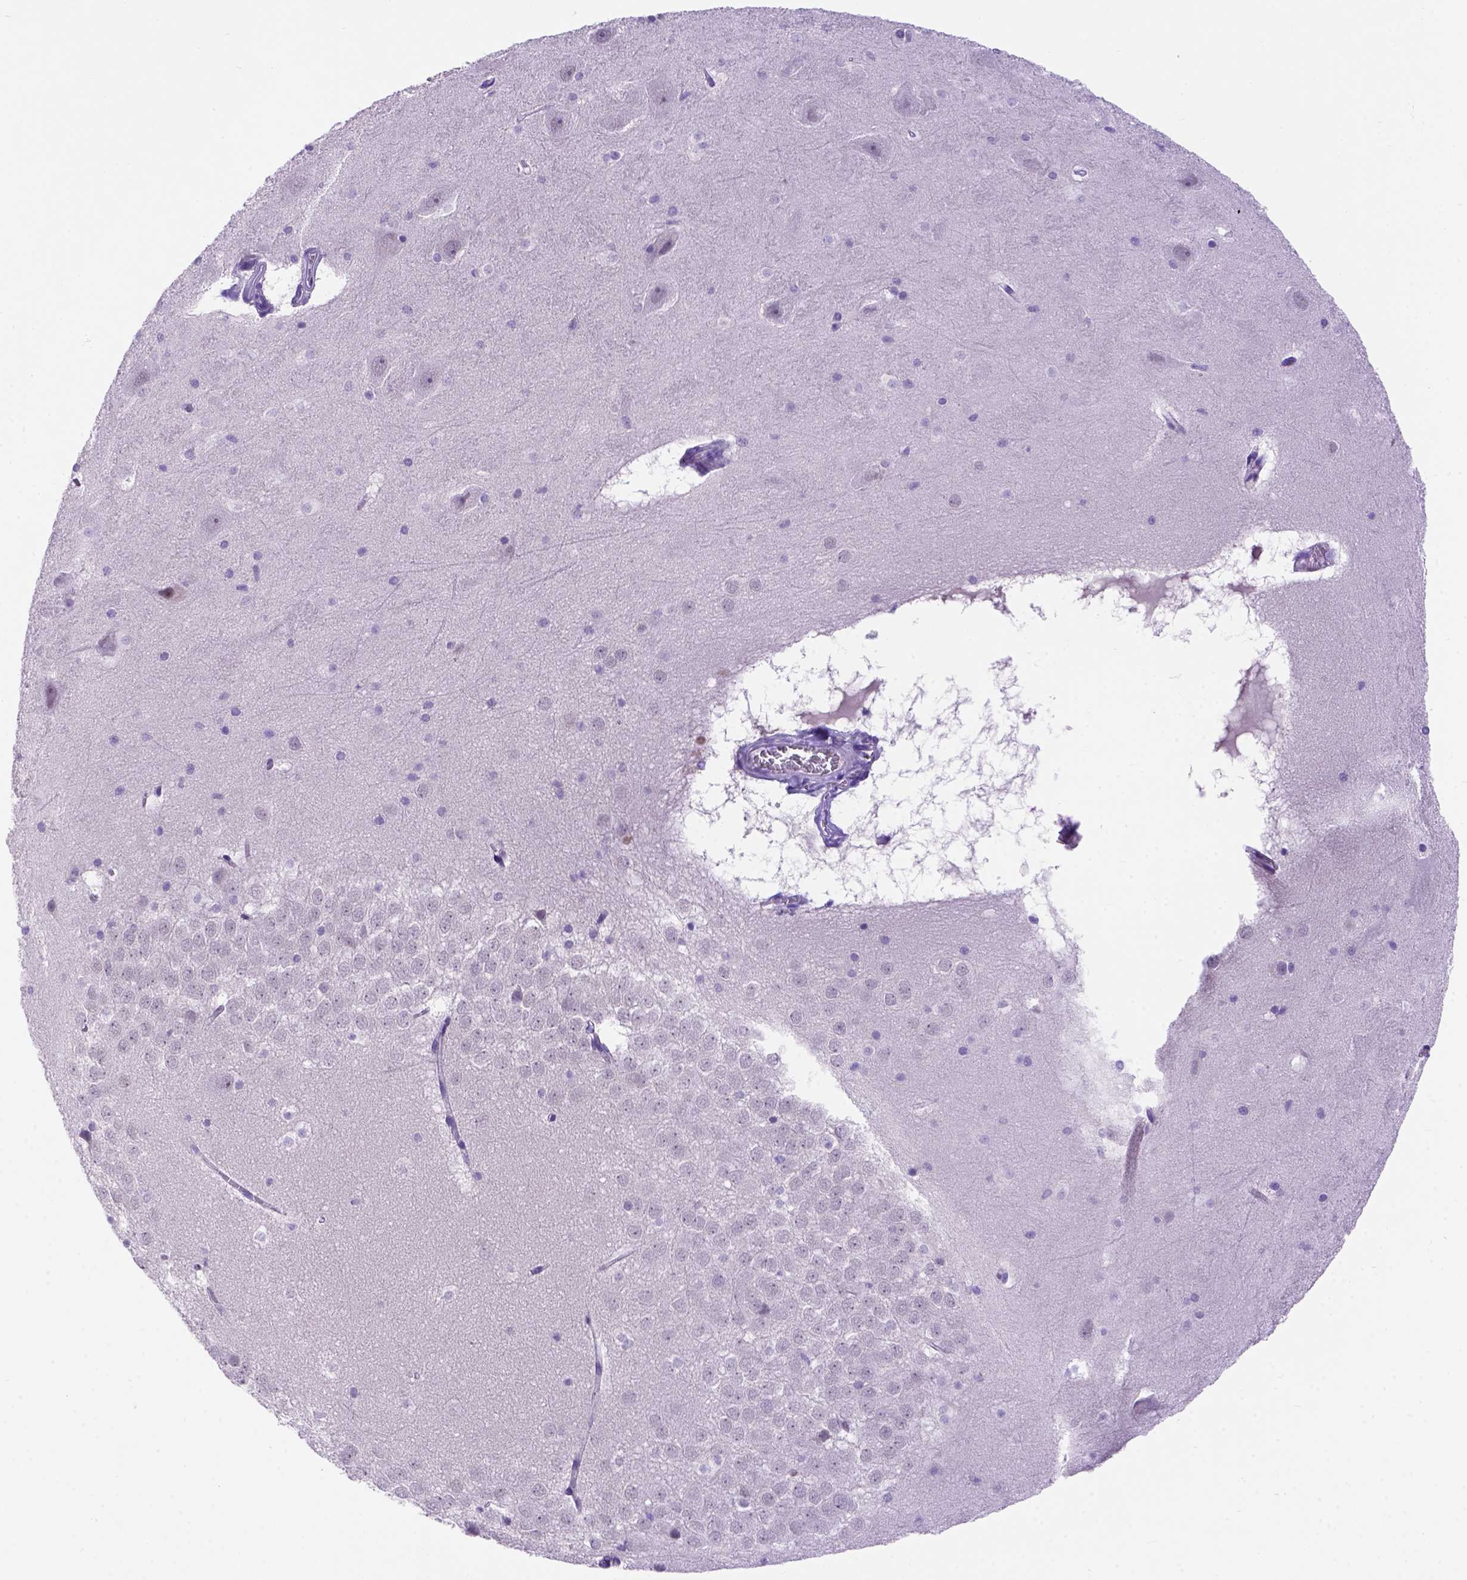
{"staining": {"intensity": "negative", "quantity": "none", "location": "none"}, "tissue": "hippocampus", "cell_type": "Glial cells", "image_type": "normal", "snomed": [{"axis": "morphology", "description": "Normal tissue, NOS"}, {"axis": "topography", "description": "Hippocampus"}], "caption": "The photomicrograph reveals no staining of glial cells in normal hippocampus.", "gene": "FOXI1", "patient": {"sex": "male", "age": 45}}